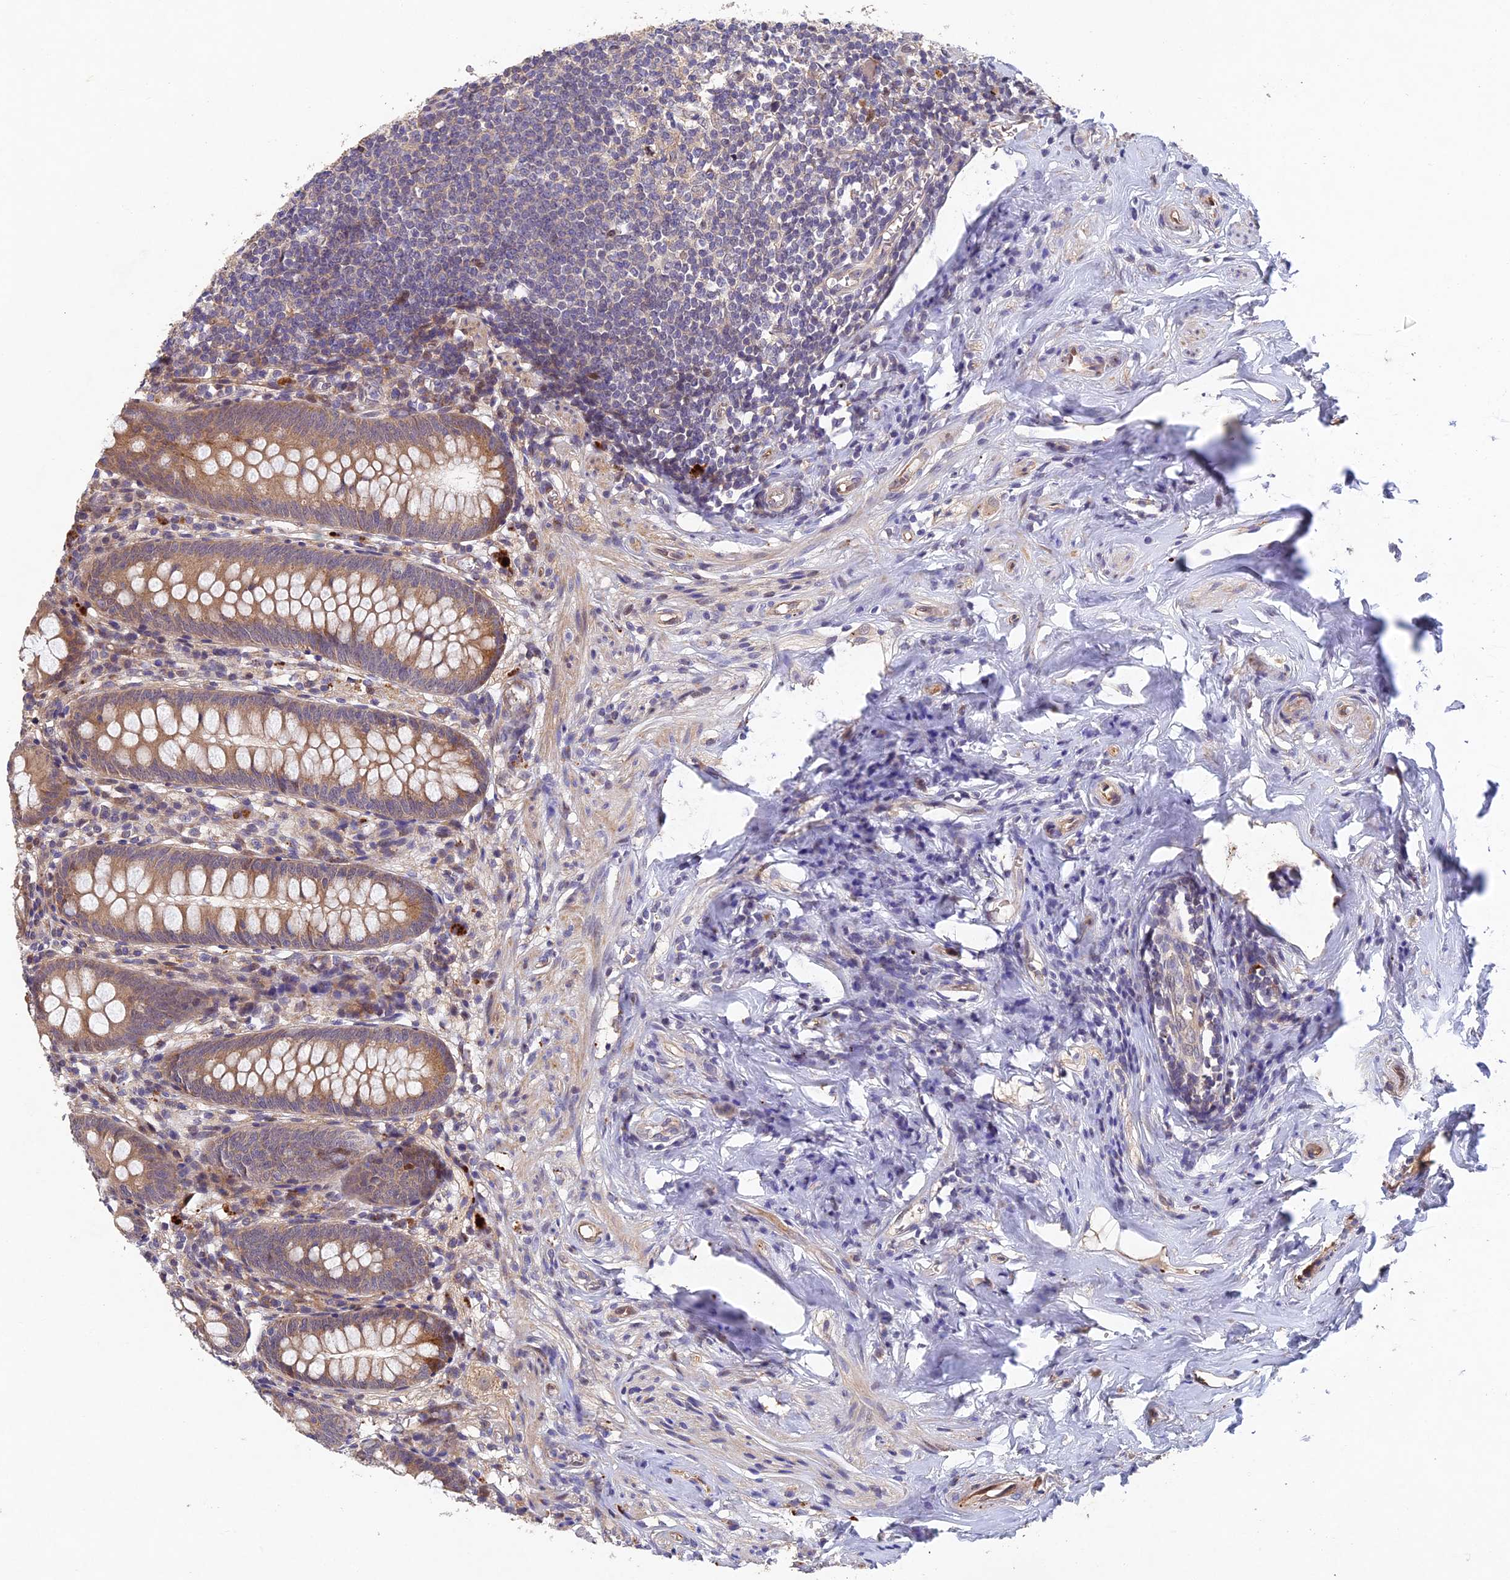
{"staining": {"intensity": "moderate", "quantity": ">75%", "location": "cytoplasmic/membranous"}, "tissue": "appendix", "cell_type": "Glandular cells", "image_type": "normal", "snomed": [{"axis": "morphology", "description": "Normal tissue, NOS"}, {"axis": "topography", "description": "Appendix"}], "caption": "Immunohistochemistry micrograph of normal human appendix stained for a protein (brown), which reveals medium levels of moderate cytoplasmic/membranous expression in about >75% of glandular cells.", "gene": "NSMCE1", "patient": {"sex": "female", "age": 51}}